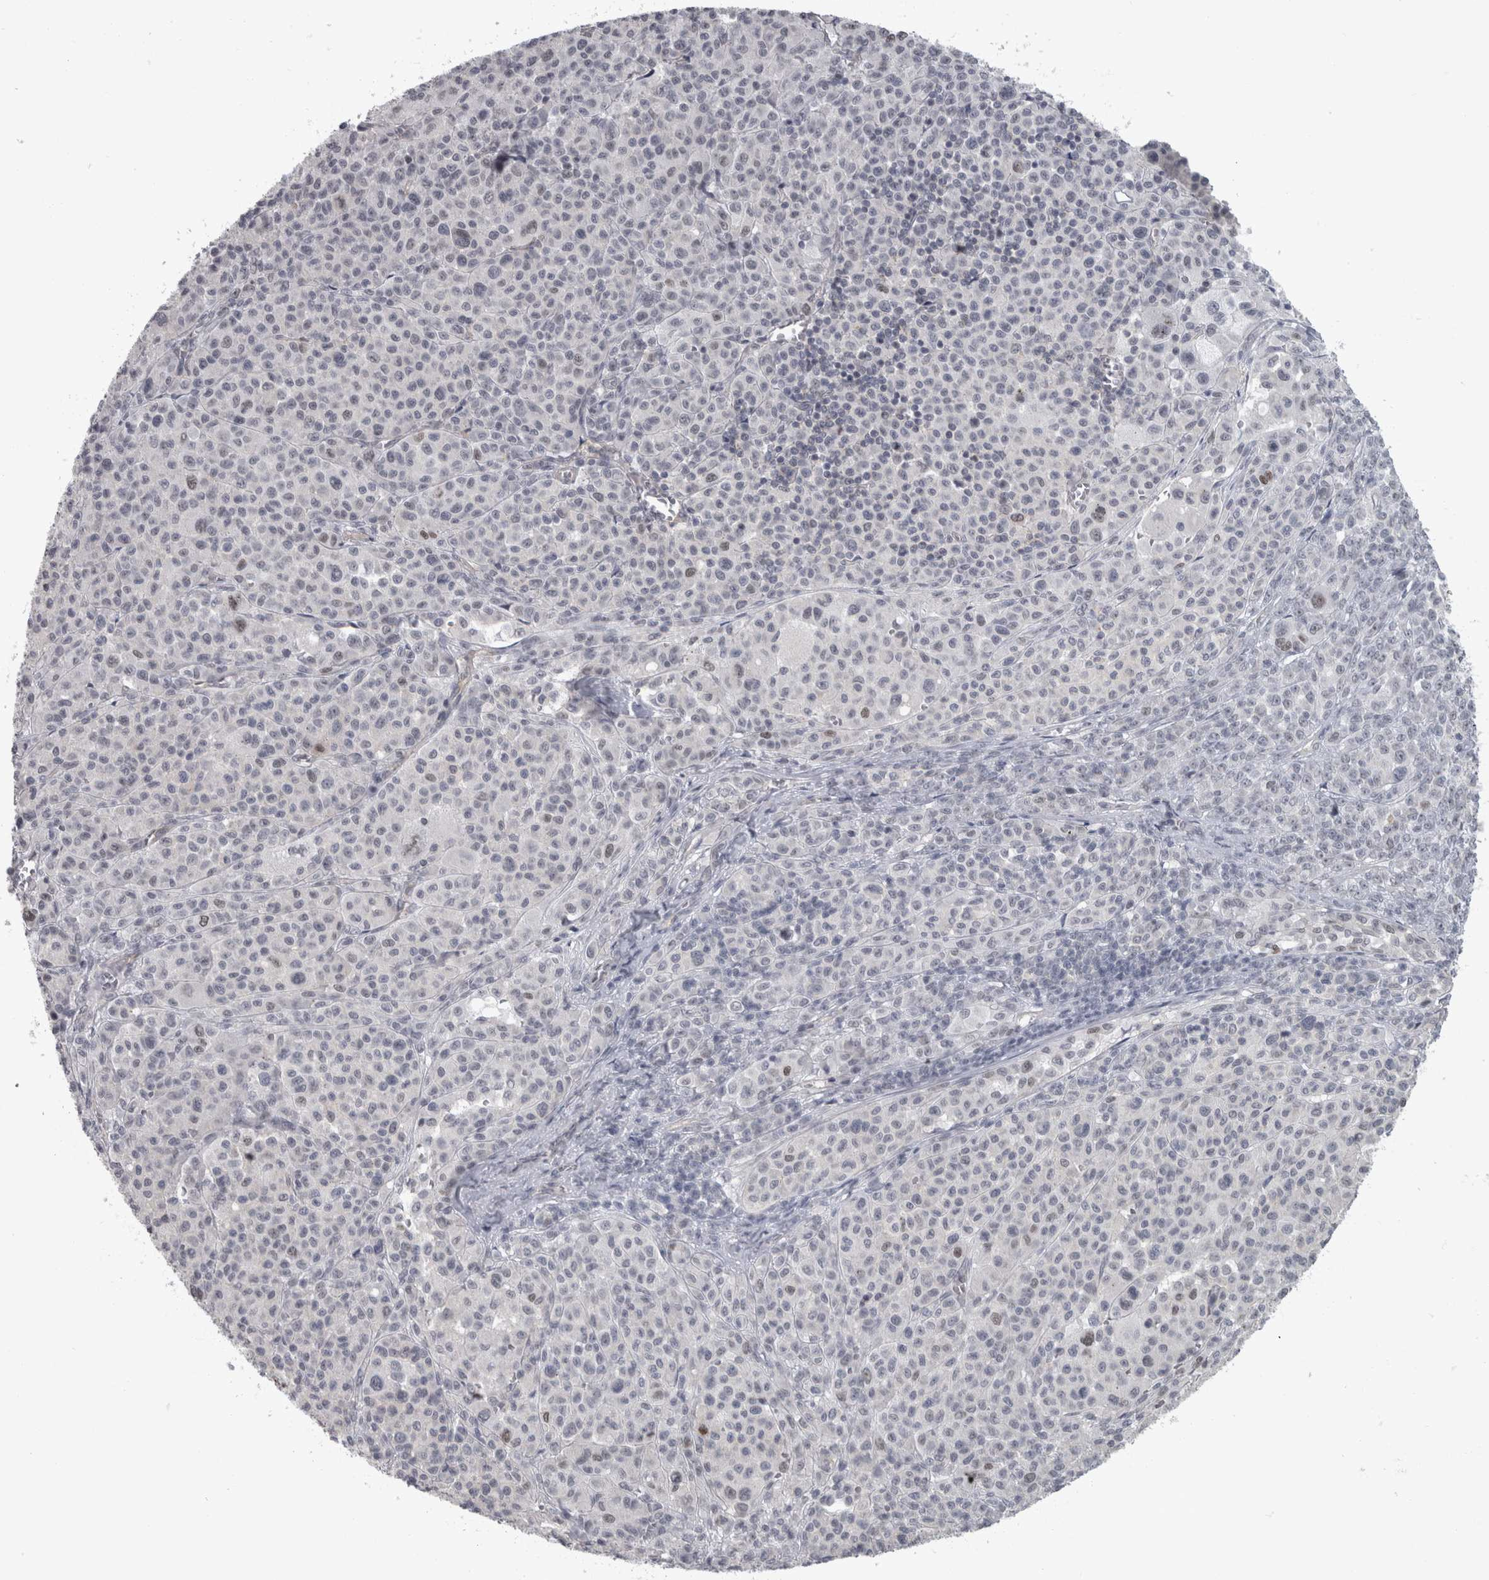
{"staining": {"intensity": "weak", "quantity": "<25%", "location": "nuclear"}, "tissue": "melanoma", "cell_type": "Tumor cells", "image_type": "cancer", "snomed": [{"axis": "morphology", "description": "Malignant melanoma, Metastatic site"}, {"axis": "topography", "description": "Skin"}], "caption": "Immunohistochemistry of malignant melanoma (metastatic site) reveals no positivity in tumor cells.", "gene": "PPP1R12B", "patient": {"sex": "female", "age": 74}}